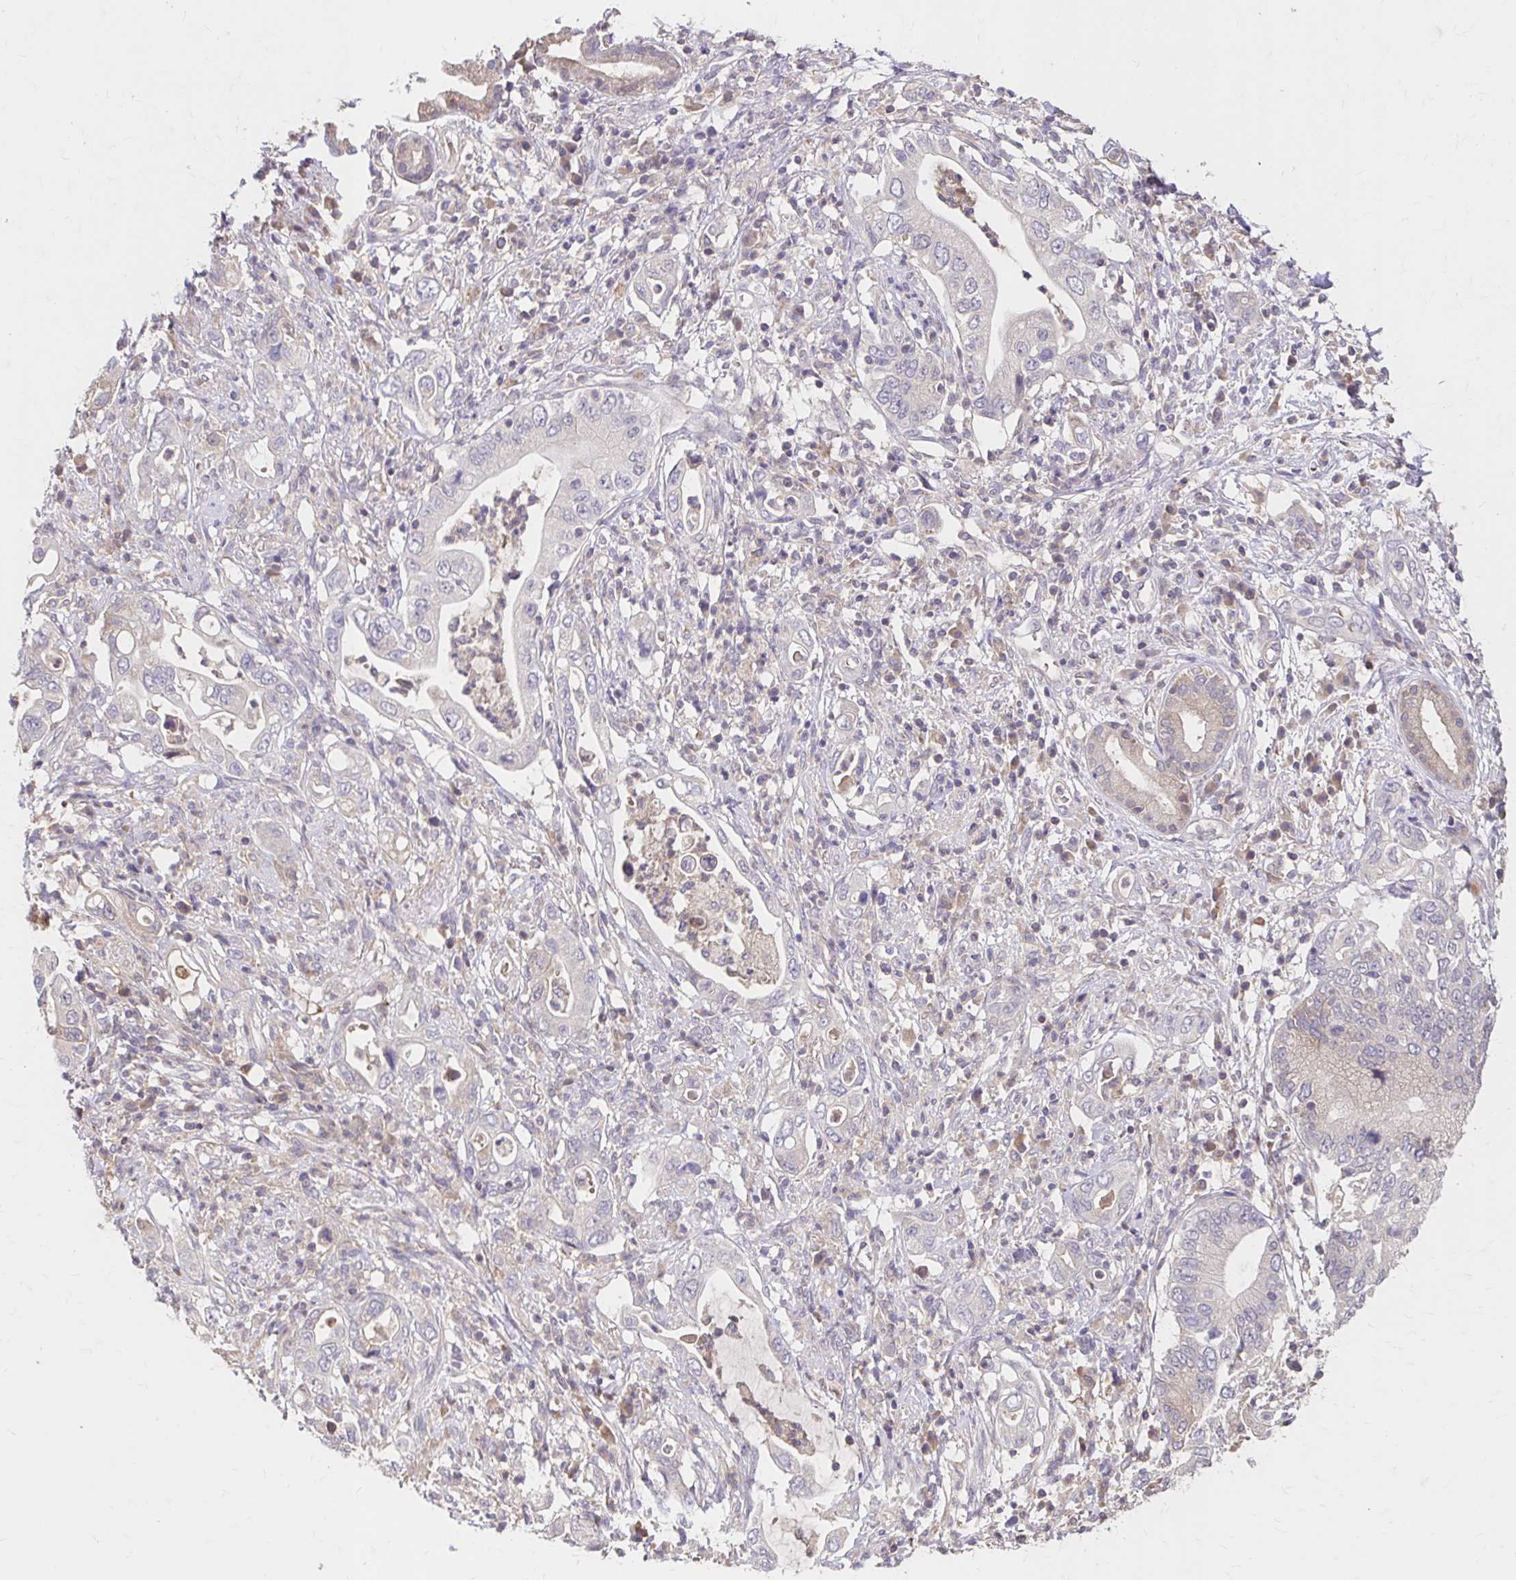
{"staining": {"intensity": "negative", "quantity": "none", "location": "none"}, "tissue": "pancreatic cancer", "cell_type": "Tumor cells", "image_type": "cancer", "snomed": [{"axis": "morphology", "description": "Adenocarcinoma, NOS"}, {"axis": "topography", "description": "Pancreas"}], "caption": "Tumor cells show no significant staining in pancreatic cancer (adenocarcinoma). (DAB IHC with hematoxylin counter stain).", "gene": "HMGCS2", "patient": {"sex": "female", "age": 72}}